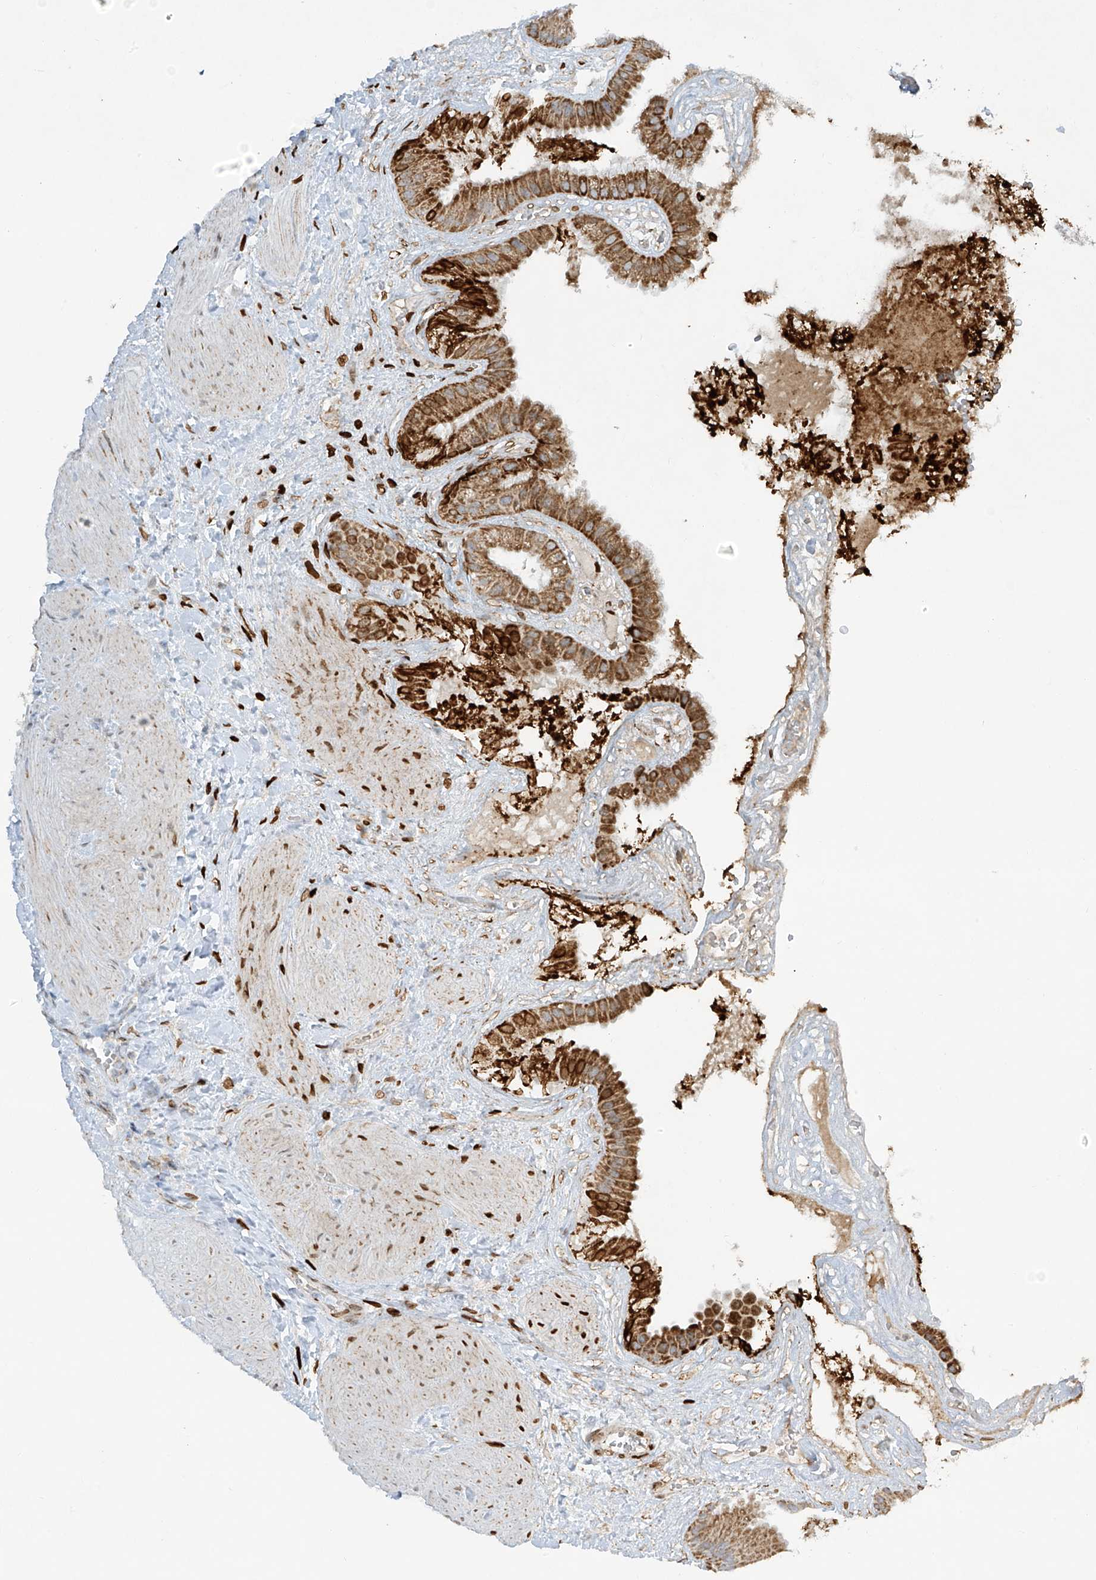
{"staining": {"intensity": "strong", "quantity": ">75%", "location": "cytoplasmic/membranous"}, "tissue": "gallbladder", "cell_type": "Glandular cells", "image_type": "normal", "snomed": [{"axis": "morphology", "description": "Normal tissue, NOS"}, {"axis": "topography", "description": "Gallbladder"}], "caption": "The histopathology image shows staining of benign gallbladder, revealing strong cytoplasmic/membranous protein positivity (brown color) within glandular cells.", "gene": "SMDT1", "patient": {"sex": "male", "age": 55}}